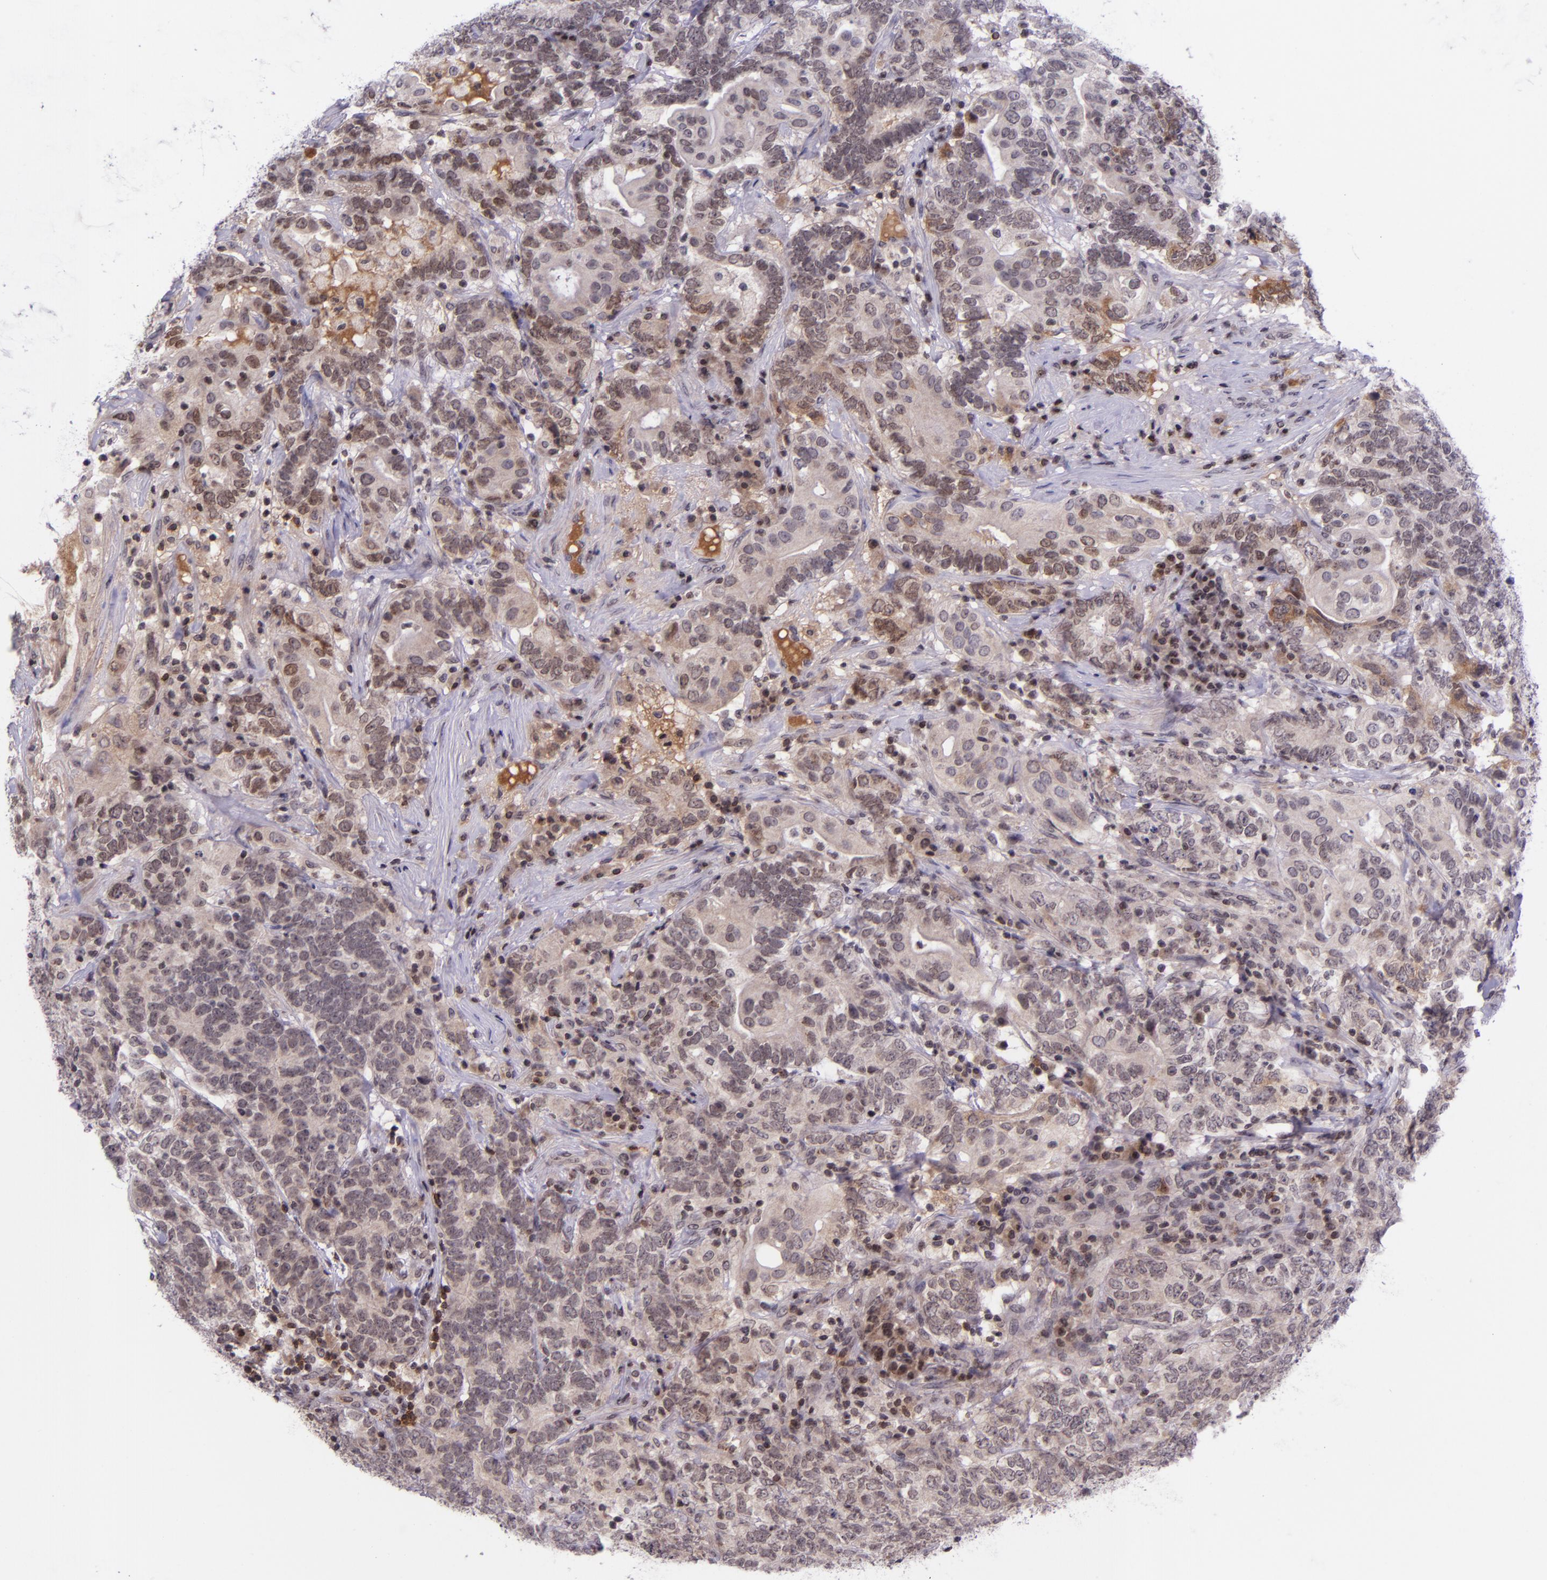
{"staining": {"intensity": "weak", "quantity": "25%-75%", "location": "none"}, "tissue": "testis cancer", "cell_type": "Tumor cells", "image_type": "cancer", "snomed": [{"axis": "morphology", "description": "Carcinoma, Embryonal, NOS"}, {"axis": "topography", "description": "Testis"}], "caption": "DAB immunohistochemical staining of testis cancer (embryonal carcinoma) shows weak None protein positivity in approximately 25%-75% of tumor cells.", "gene": "SELL", "patient": {"sex": "male", "age": 26}}